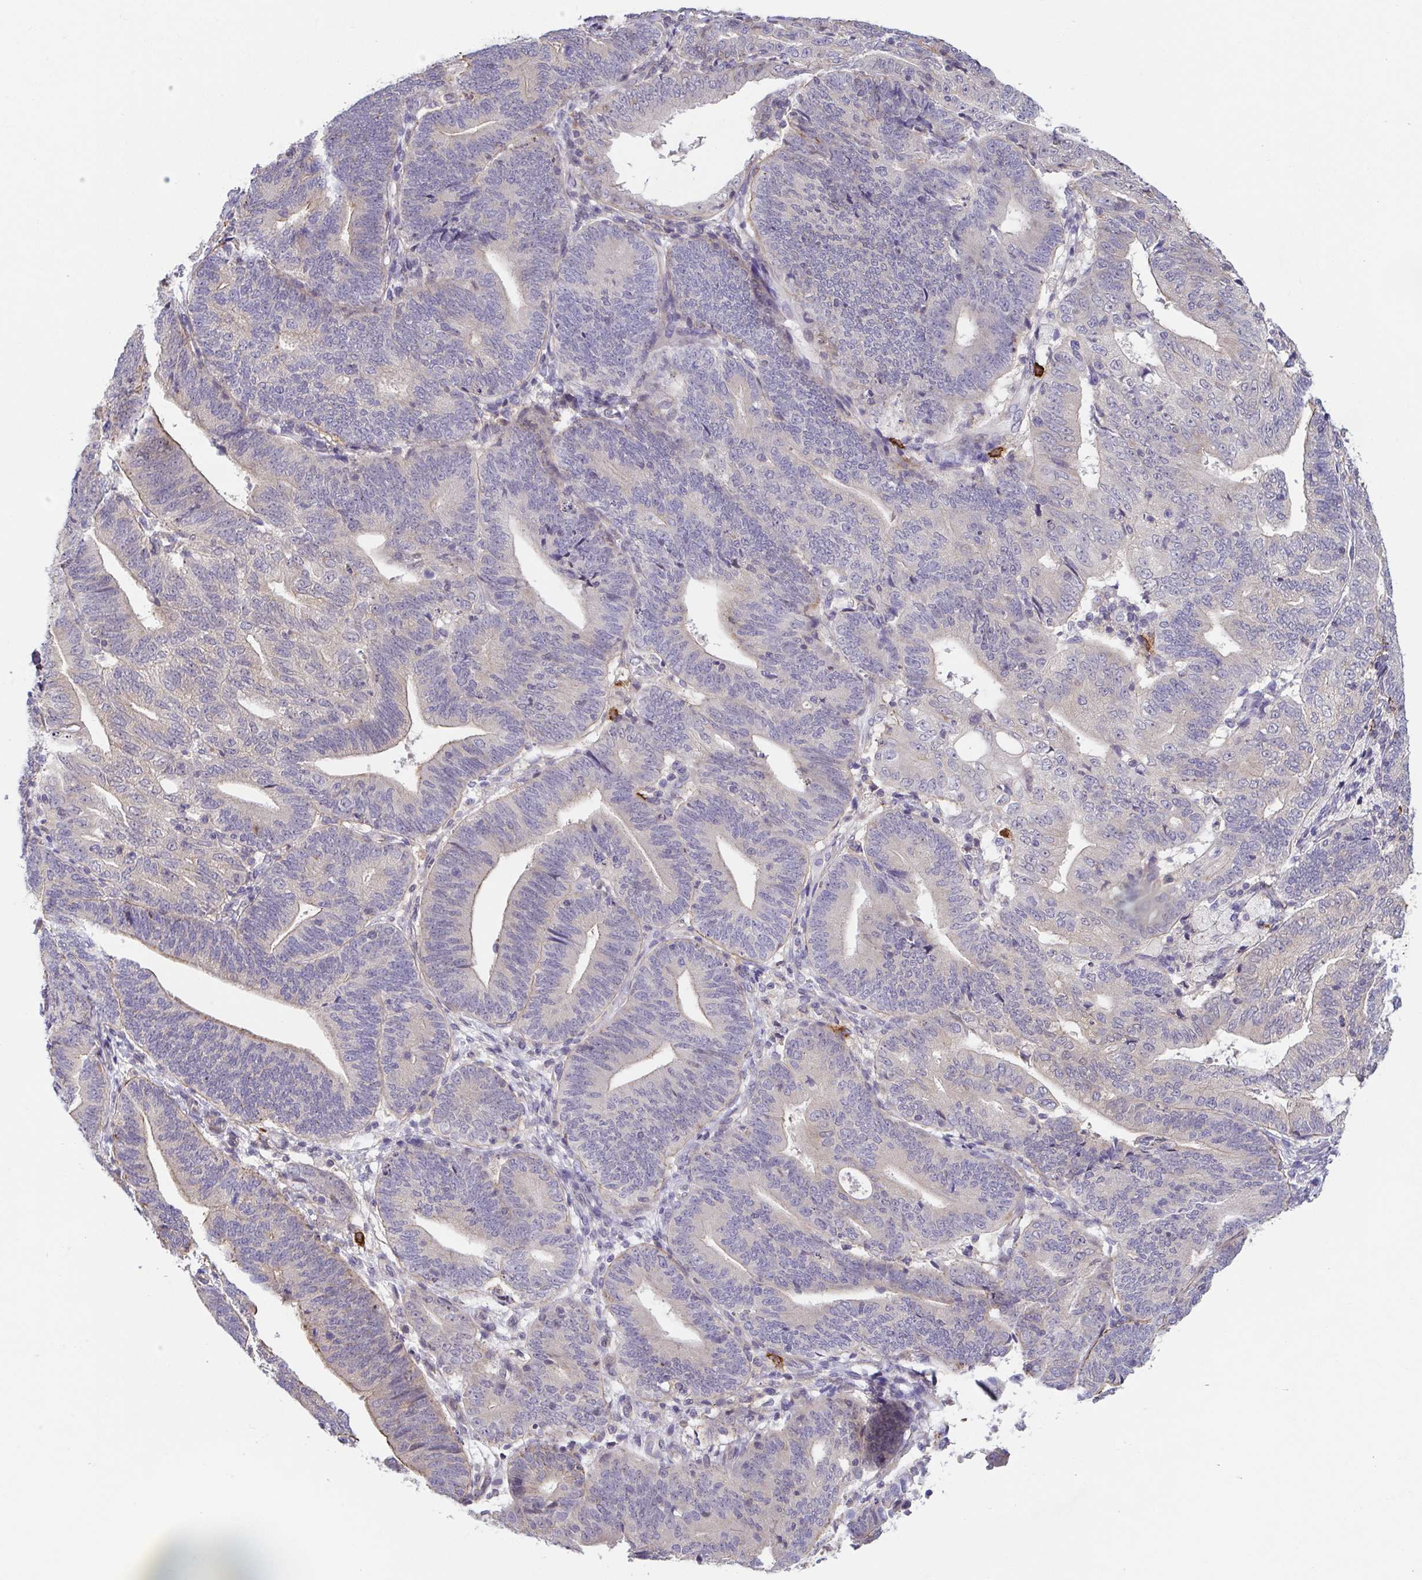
{"staining": {"intensity": "negative", "quantity": "none", "location": "none"}, "tissue": "endometrial cancer", "cell_type": "Tumor cells", "image_type": "cancer", "snomed": [{"axis": "morphology", "description": "Adenocarcinoma, NOS"}, {"axis": "topography", "description": "Endometrium"}], "caption": "Immunohistochemistry histopathology image of neoplastic tissue: adenocarcinoma (endometrial) stained with DAB (3,3'-diaminobenzidine) reveals no significant protein positivity in tumor cells.", "gene": "PREPL", "patient": {"sex": "female", "age": 70}}